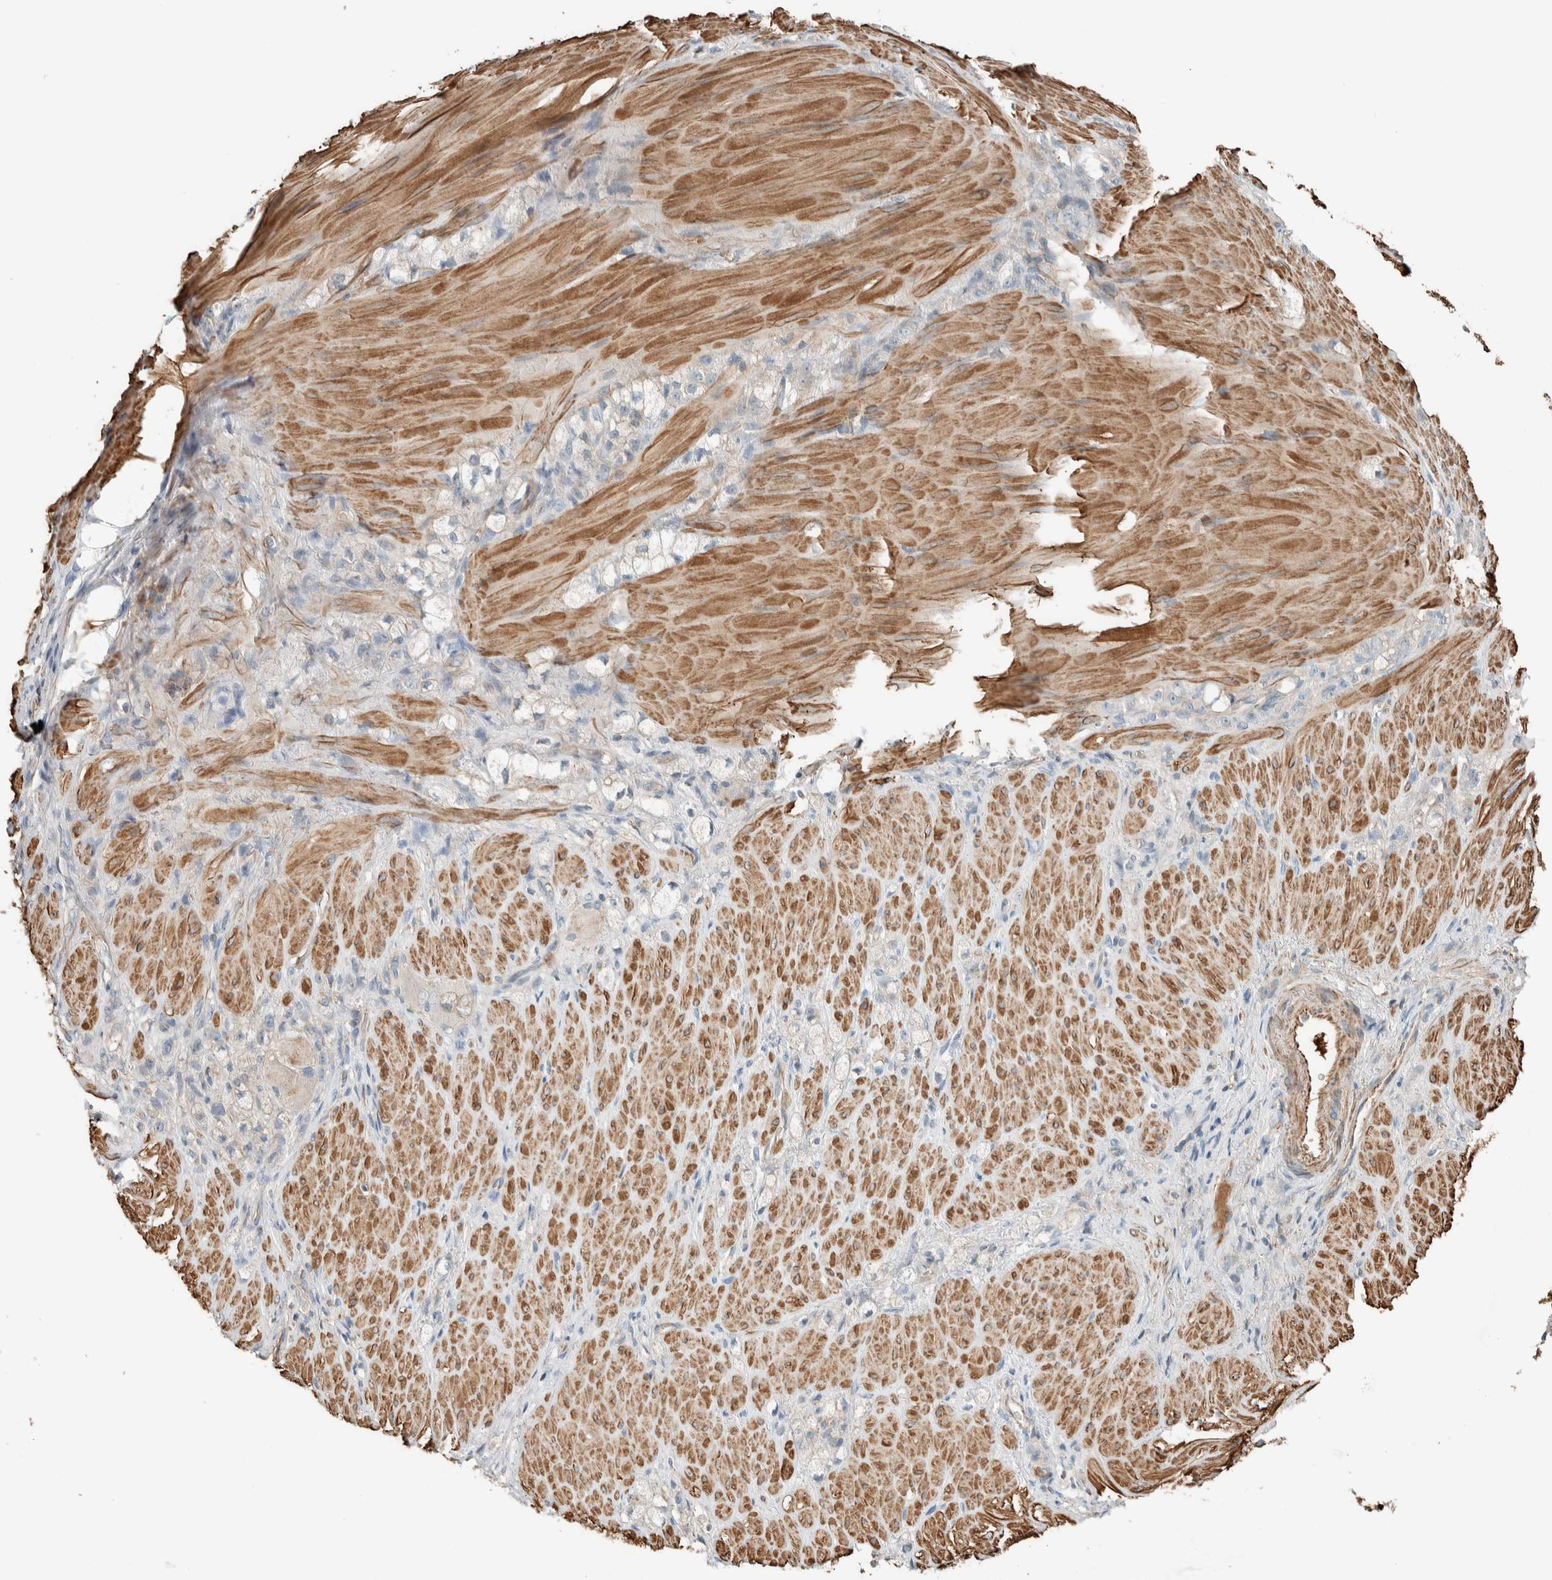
{"staining": {"intensity": "negative", "quantity": "none", "location": "none"}, "tissue": "stomach cancer", "cell_type": "Tumor cells", "image_type": "cancer", "snomed": [{"axis": "morphology", "description": "Normal tissue, NOS"}, {"axis": "morphology", "description": "Adenocarcinoma, NOS"}, {"axis": "topography", "description": "Stomach"}], "caption": "Immunohistochemical staining of human adenocarcinoma (stomach) shows no significant positivity in tumor cells.", "gene": "CTBP2", "patient": {"sex": "male", "age": 82}}